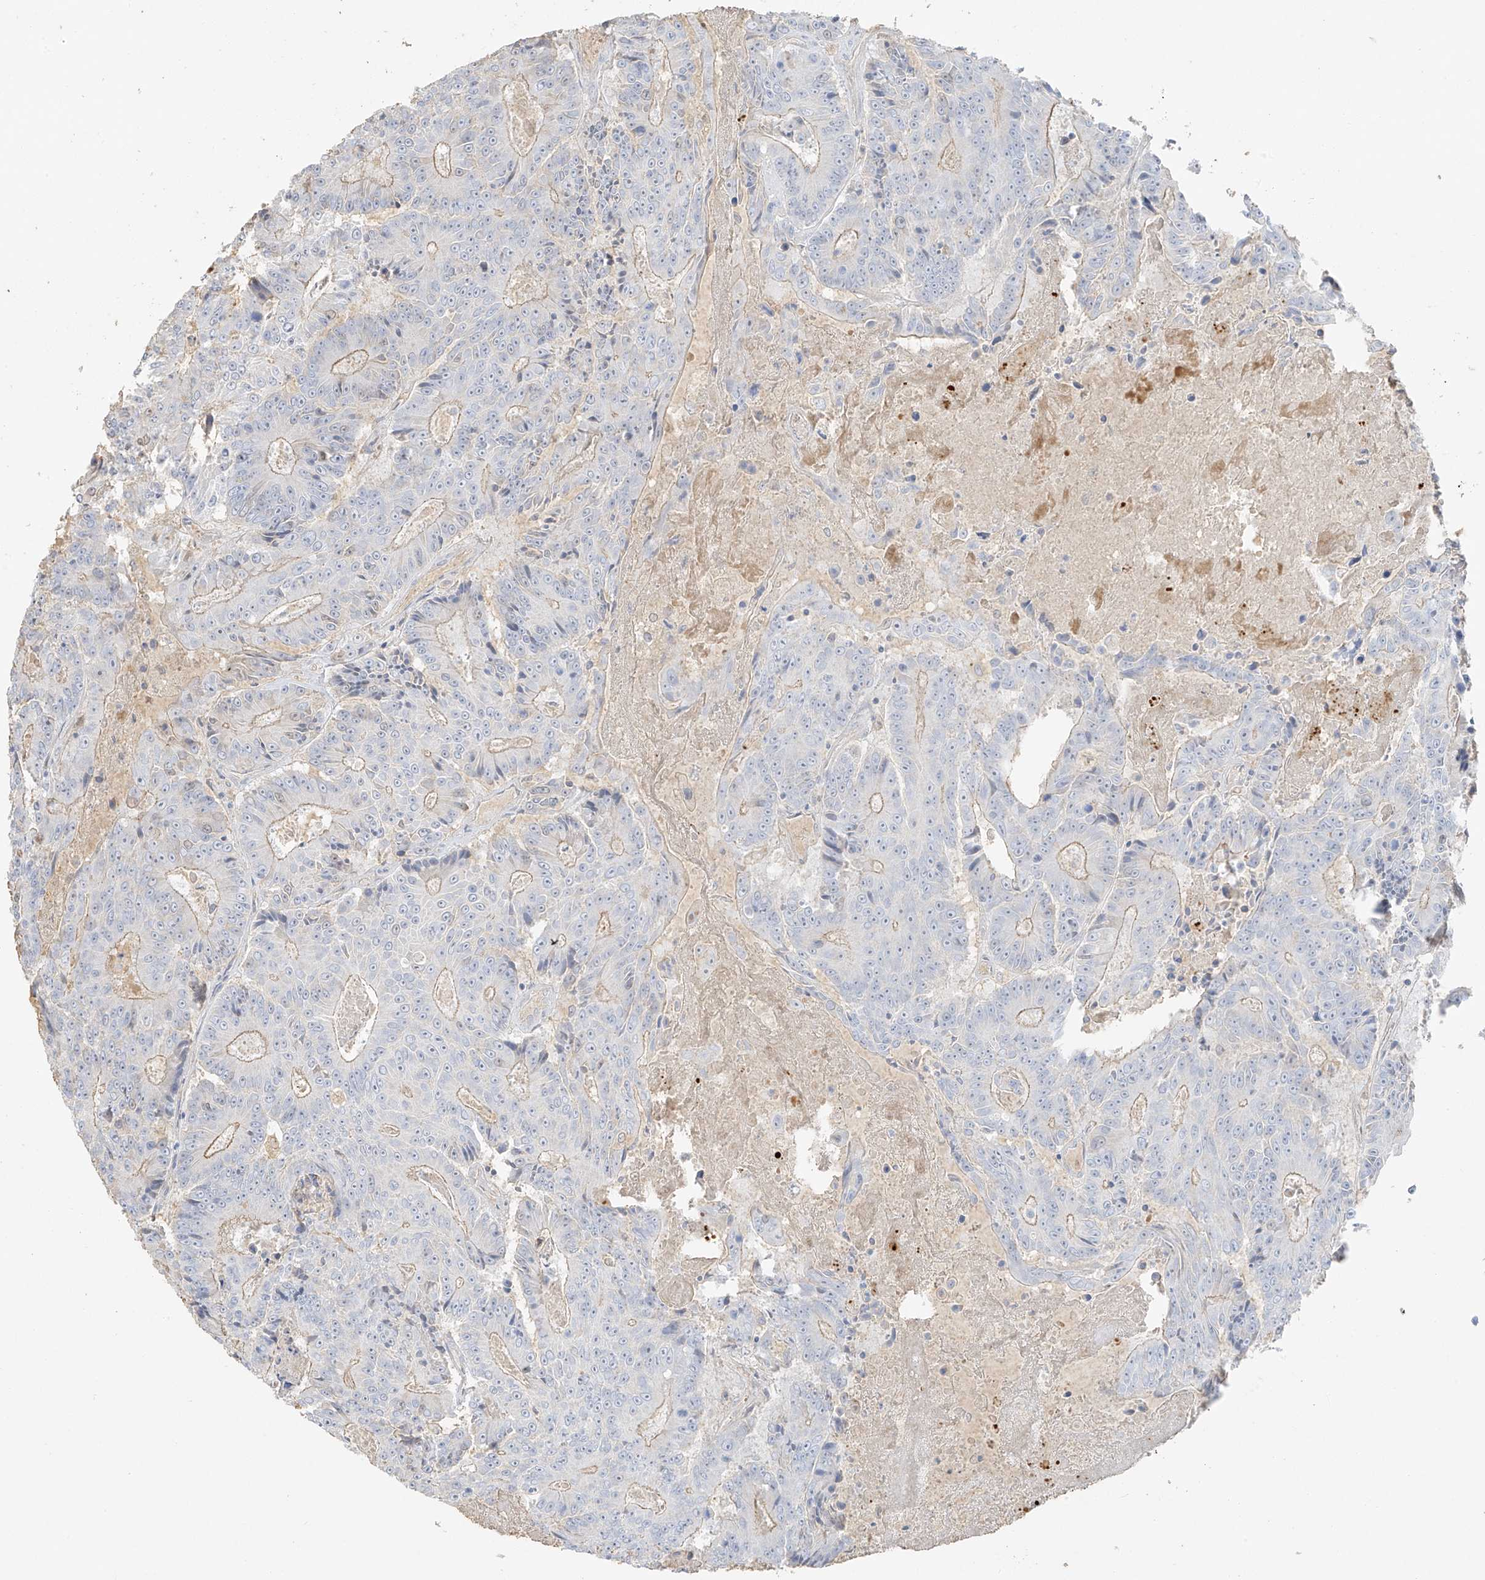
{"staining": {"intensity": "weak", "quantity": "25%-75%", "location": "cytoplasmic/membranous"}, "tissue": "colorectal cancer", "cell_type": "Tumor cells", "image_type": "cancer", "snomed": [{"axis": "morphology", "description": "Adenocarcinoma, NOS"}, {"axis": "topography", "description": "Colon"}], "caption": "Colorectal cancer stained for a protein demonstrates weak cytoplasmic/membranous positivity in tumor cells.", "gene": "ZBTB41", "patient": {"sex": "male", "age": 83}}